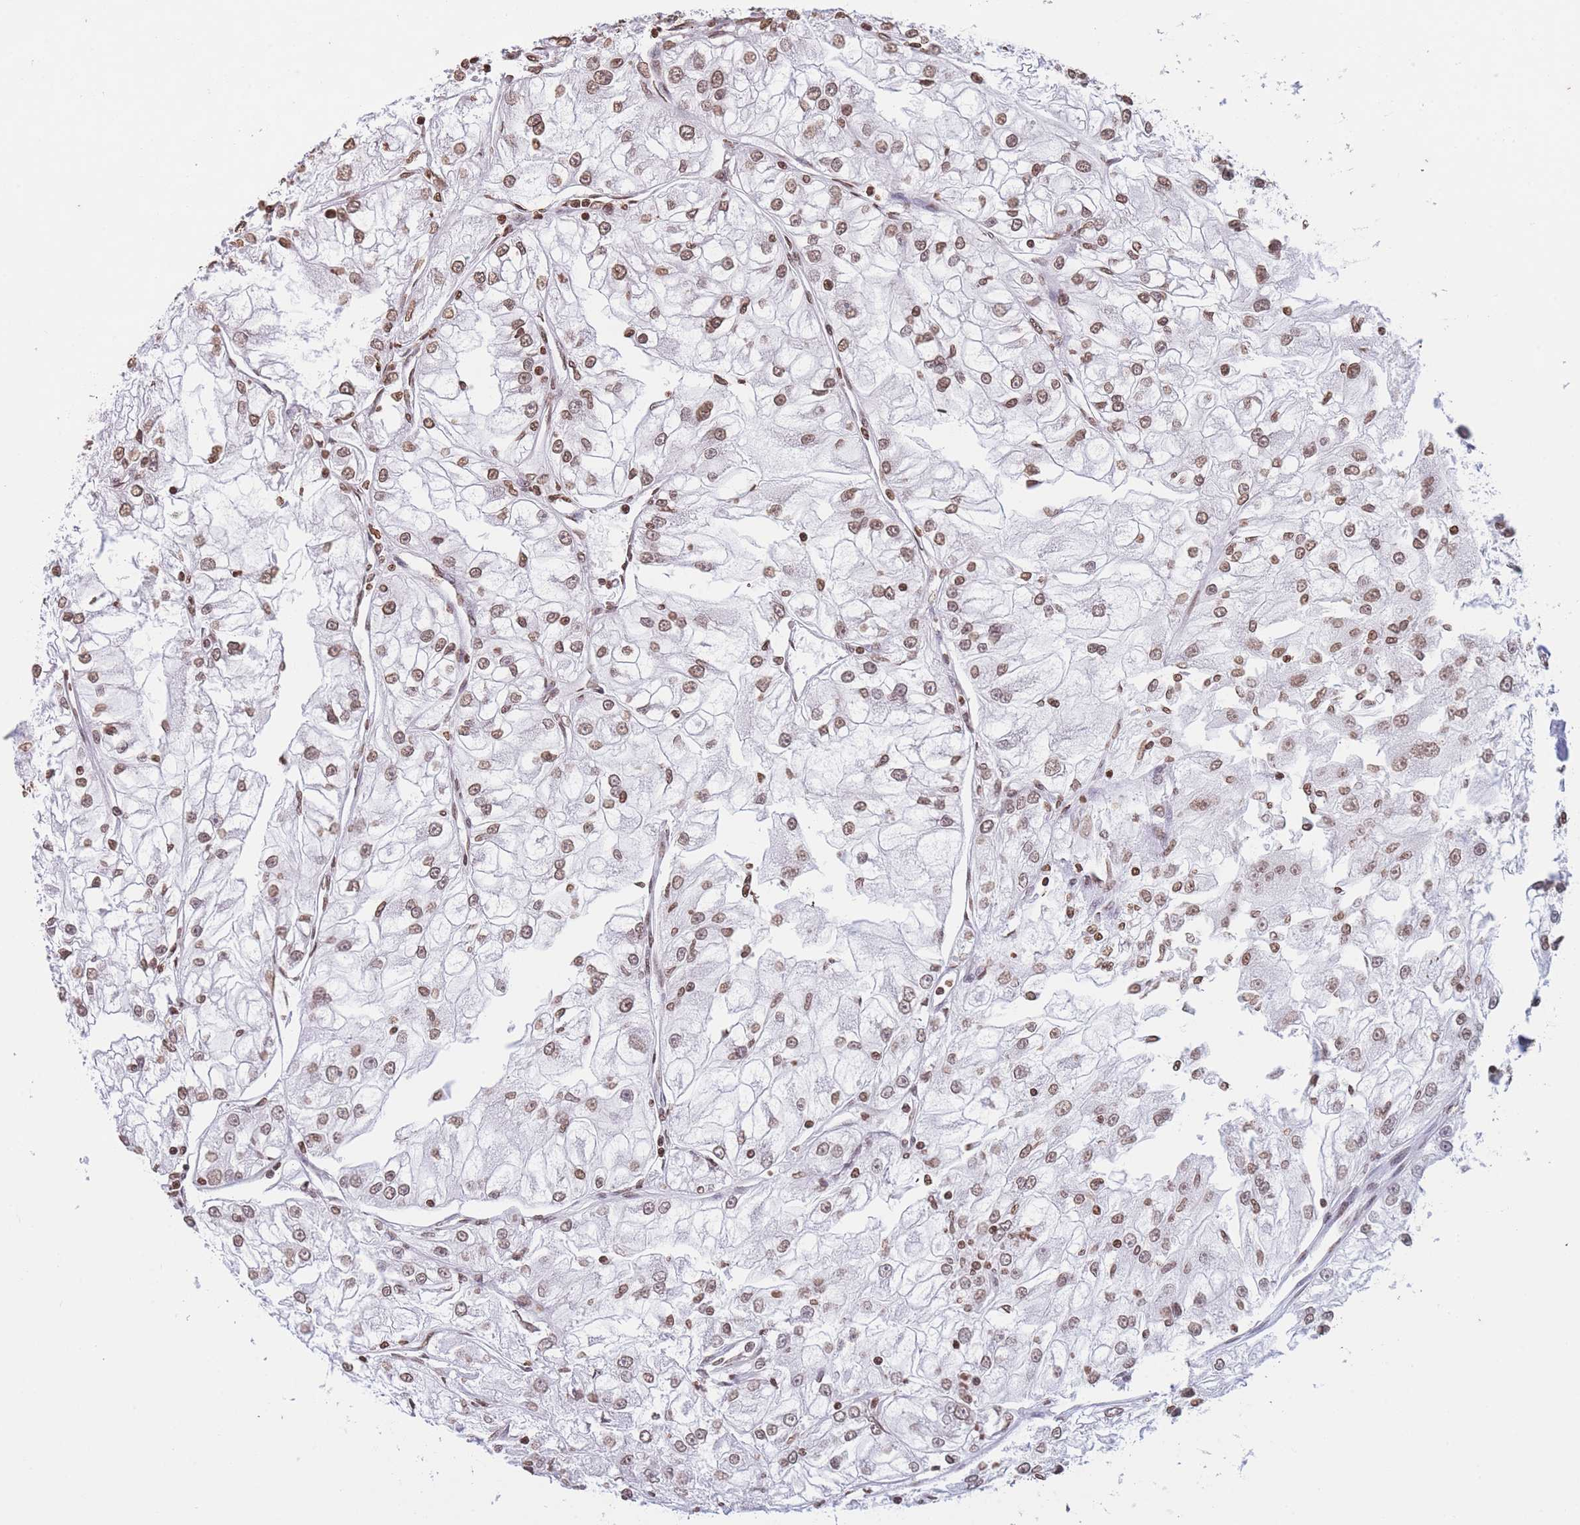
{"staining": {"intensity": "moderate", "quantity": ">75%", "location": "nuclear"}, "tissue": "renal cancer", "cell_type": "Tumor cells", "image_type": "cancer", "snomed": [{"axis": "morphology", "description": "Adenocarcinoma, NOS"}, {"axis": "topography", "description": "Kidney"}], "caption": "Immunohistochemistry staining of adenocarcinoma (renal), which reveals medium levels of moderate nuclear staining in about >75% of tumor cells indicating moderate nuclear protein positivity. The staining was performed using DAB (brown) for protein detection and nuclei were counterstained in hematoxylin (blue).", "gene": "H2BC11", "patient": {"sex": "female", "age": 72}}